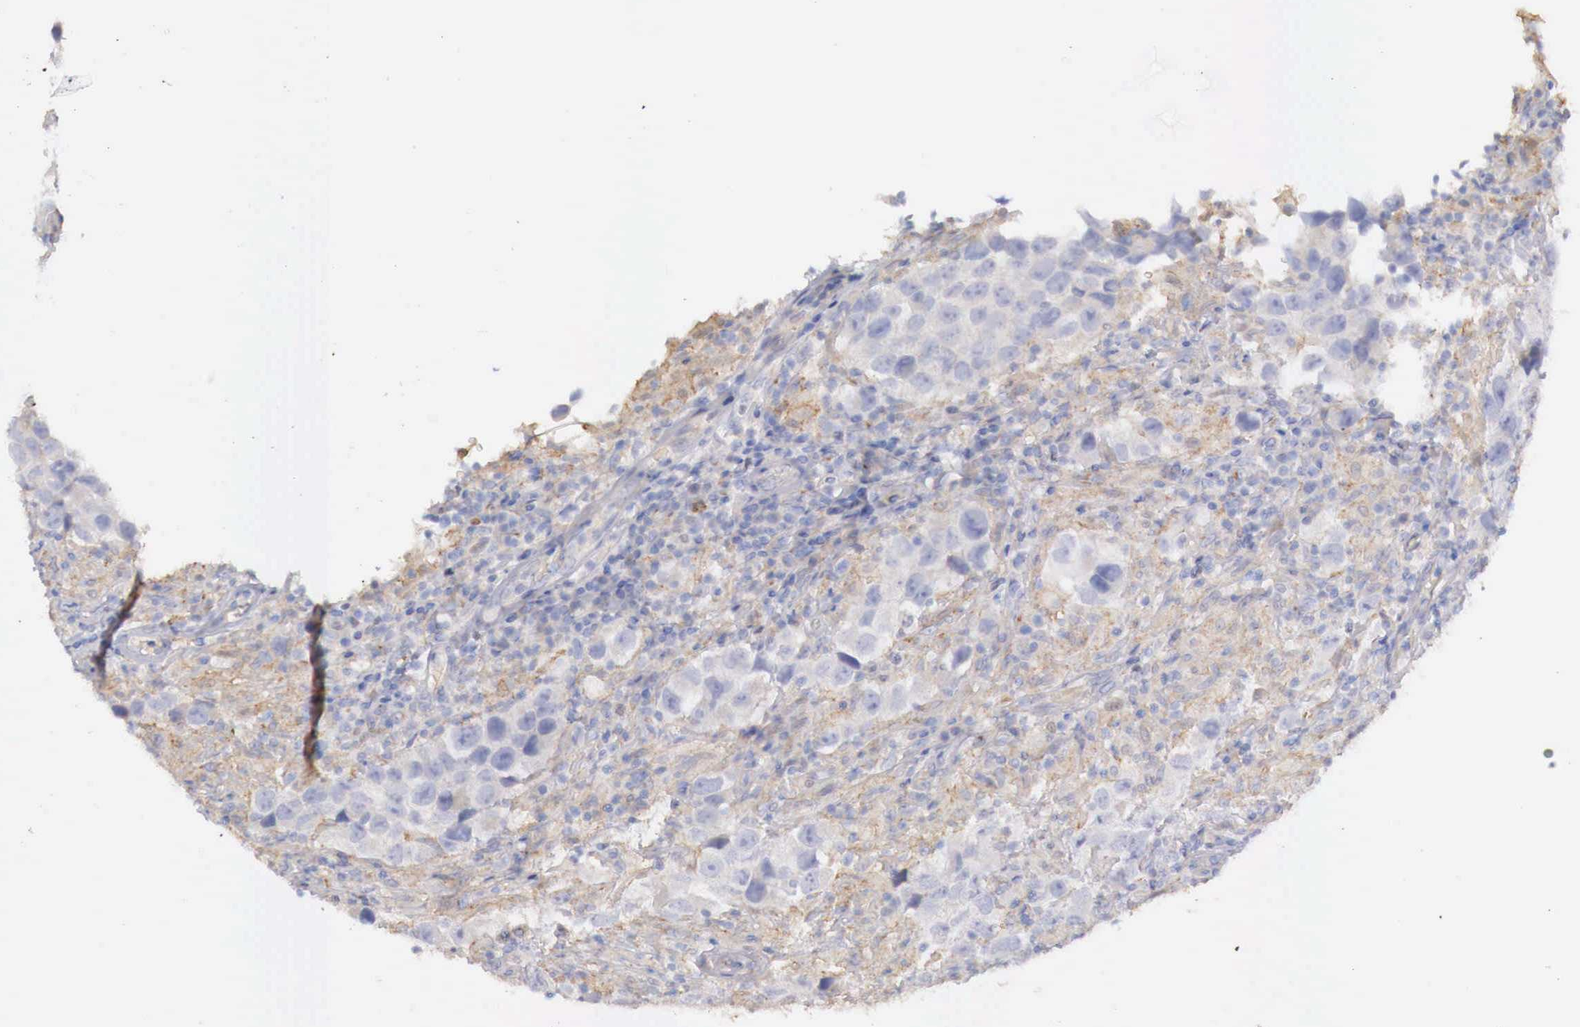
{"staining": {"intensity": "negative", "quantity": "none", "location": "none"}, "tissue": "testis cancer", "cell_type": "Tumor cells", "image_type": "cancer", "snomed": [{"axis": "morphology", "description": "Carcinoma, Embryonal, NOS"}, {"axis": "topography", "description": "Testis"}], "caption": "A high-resolution micrograph shows immunohistochemistry (IHC) staining of testis embryonal carcinoma, which exhibits no significant expression in tumor cells.", "gene": "KLHDC7B", "patient": {"sex": "male", "age": 21}}